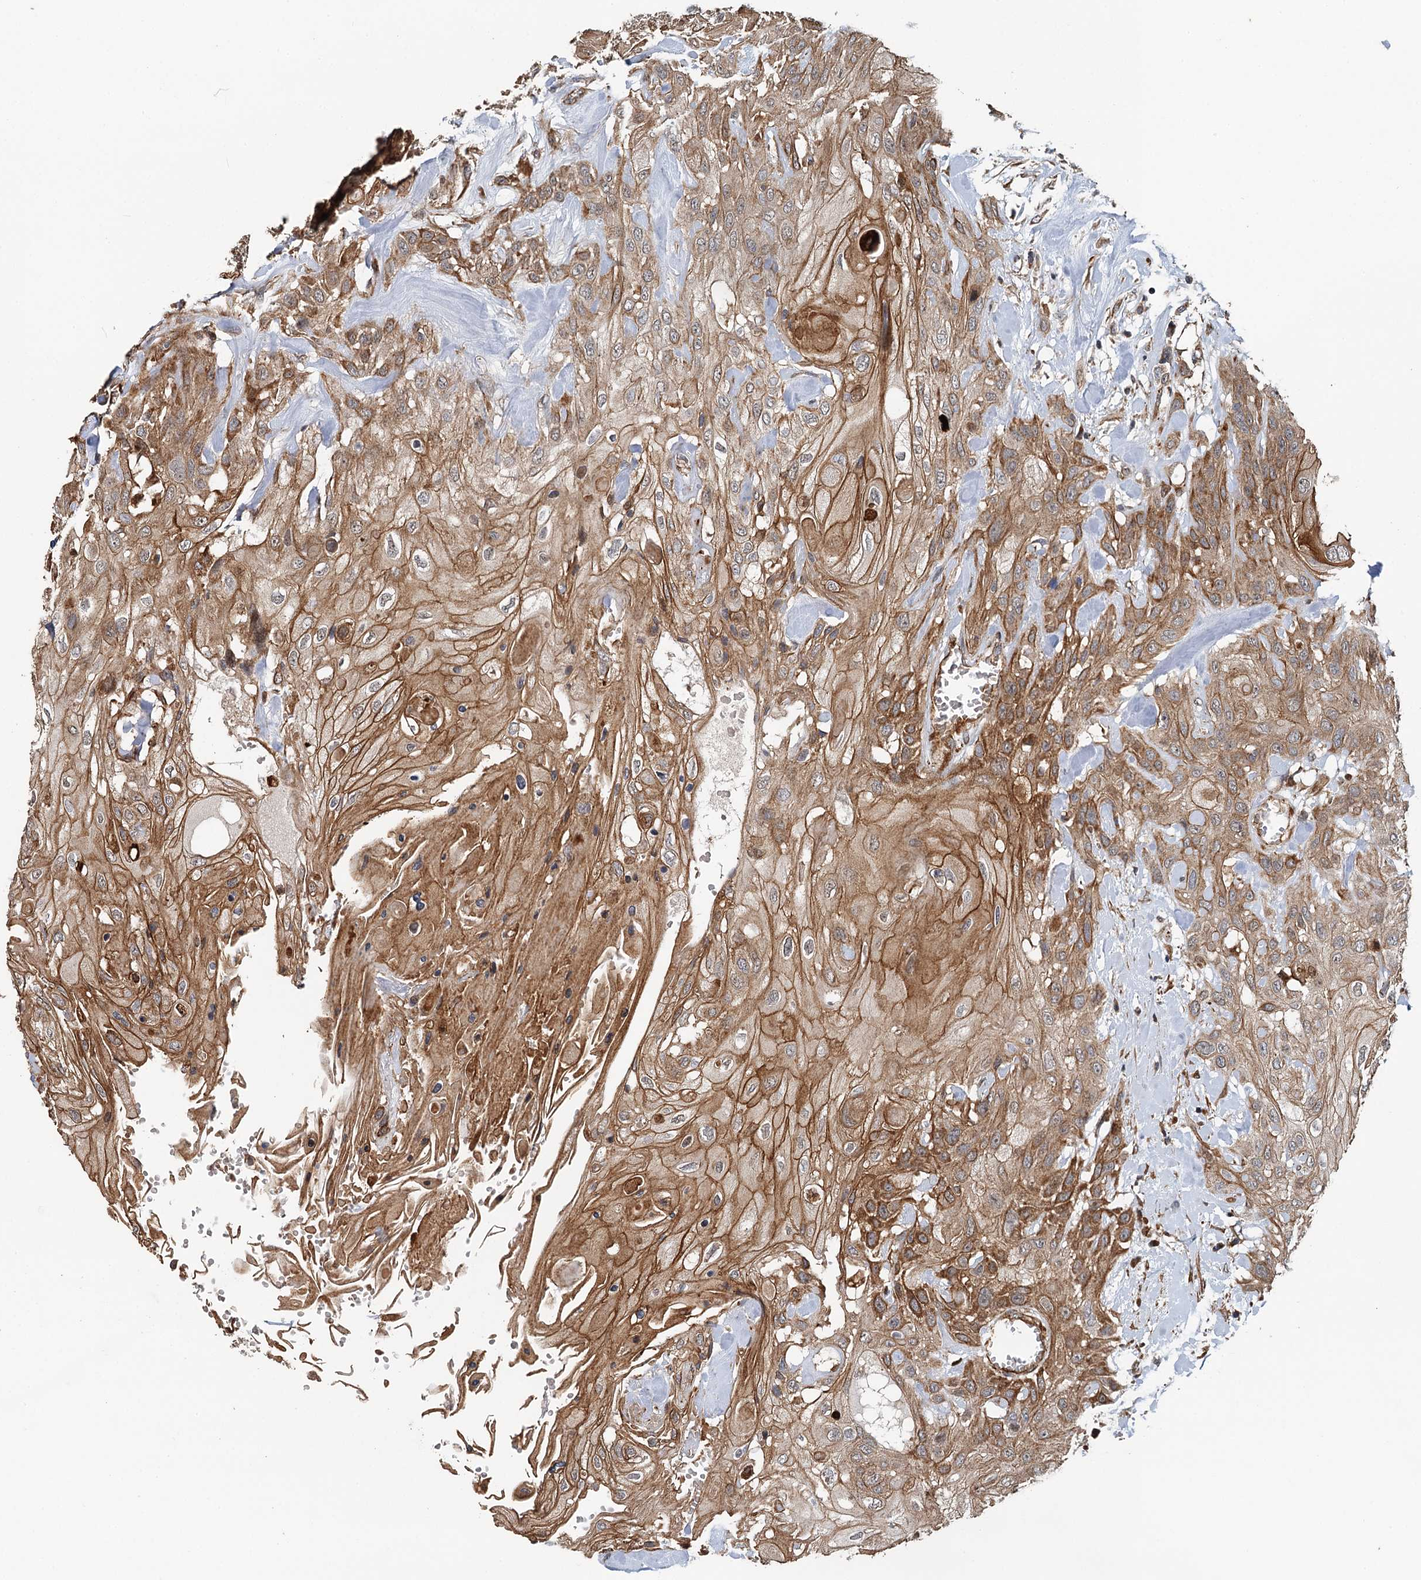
{"staining": {"intensity": "moderate", "quantity": ">75%", "location": "cytoplasmic/membranous"}, "tissue": "head and neck cancer", "cell_type": "Tumor cells", "image_type": "cancer", "snomed": [{"axis": "morphology", "description": "Squamous cell carcinoma, NOS"}, {"axis": "topography", "description": "Head-Neck"}], "caption": "Tumor cells exhibit medium levels of moderate cytoplasmic/membranous staining in approximately >75% of cells in head and neck cancer (squamous cell carcinoma).", "gene": "LRRK2", "patient": {"sex": "female", "age": 43}}